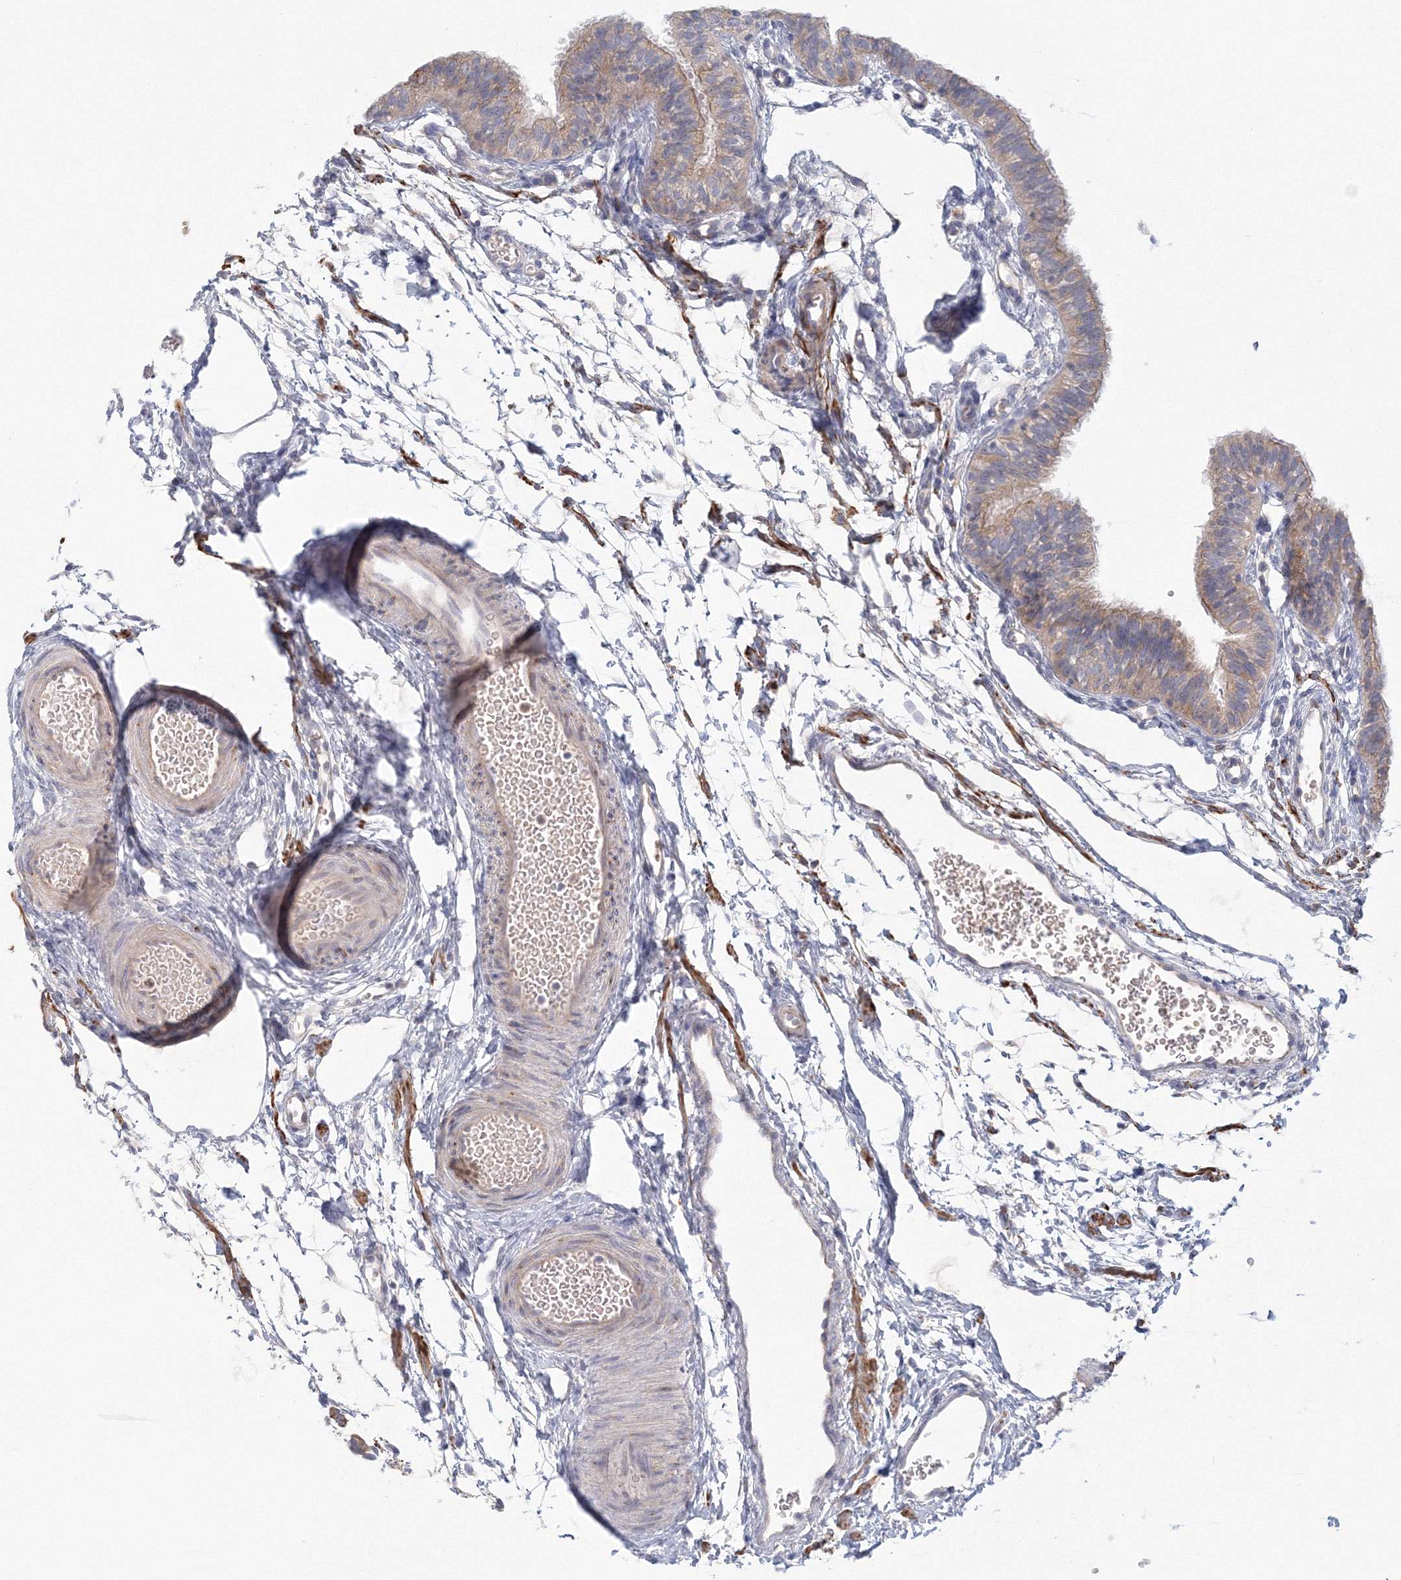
{"staining": {"intensity": "weak", "quantity": "25%-75%", "location": "cytoplasmic/membranous"}, "tissue": "fallopian tube", "cell_type": "Glandular cells", "image_type": "normal", "snomed": [{"axis": "morphology", "description": "Normal tissue, NOS"}, {"axis": "topography", "description": "Fallopian tube"}], "caption": "Weak cytoplasmic/membranous staining is appreciated in about 25%-75% of glandular cells in normal fallopian tube.", "gene": "TACC2", "patient": {"sex": "female", "age": 35}}